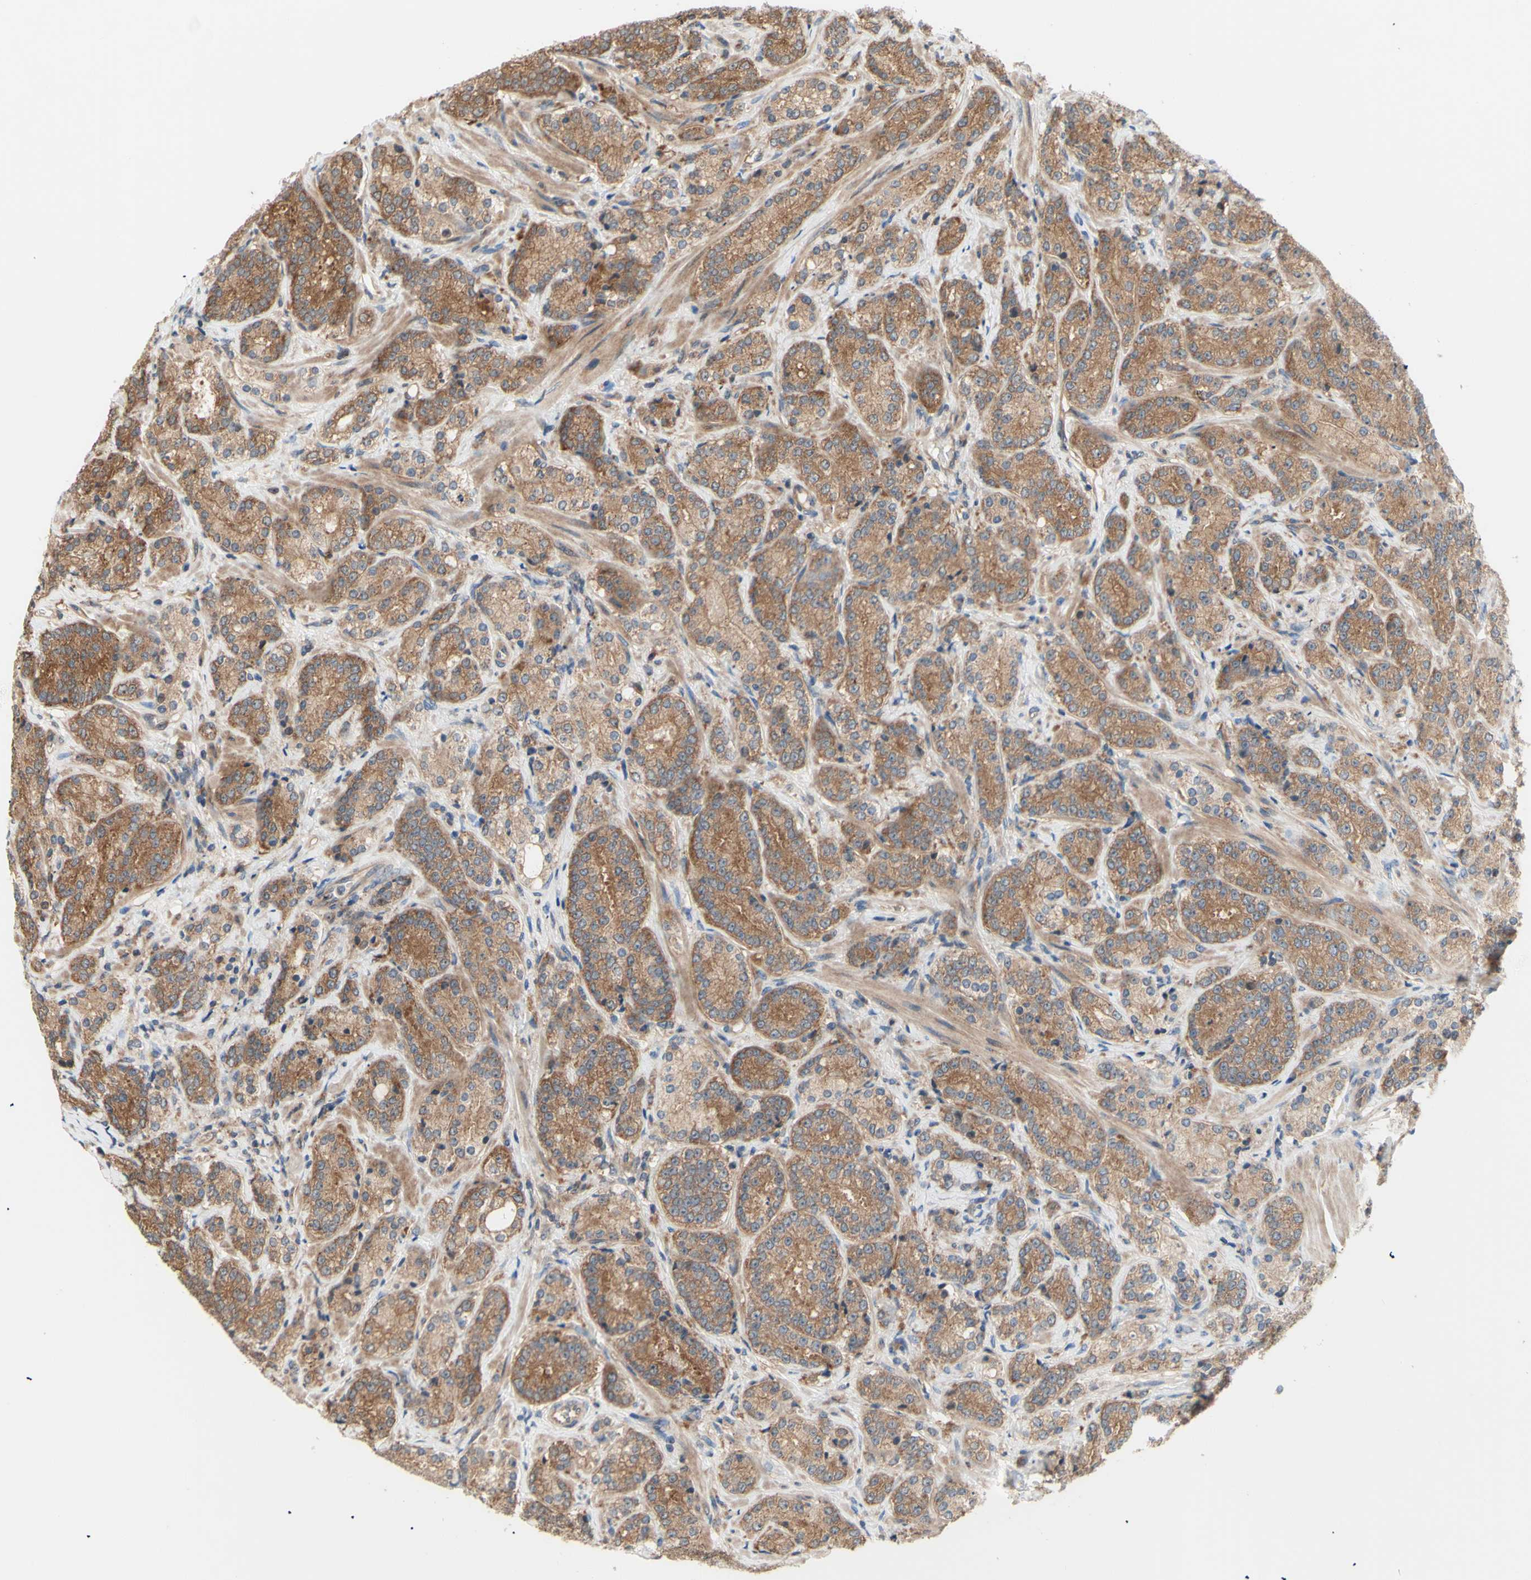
{"staining": {"intensity": "moderate", "quantity": ">75%", "location": "cytoplasmic/membranous"}, "tissue": "prostate cancer", "cell_type": "Tumor cells", "image_type": "cancer", "snomed": [{"axis": "morphology", "description": "Adenocarcinoma, High grade"}, {"axis": "topography", "description": "Prostate"}], "caption": "About >75% of tumor cells in prostate high-grade adenocarcinoma reveal moderate cytoplasmic/membranous protein positivity as visualized by brown immunohistochemical staining.", "gene": "DYNLRB1", "patient": {"sex": "male", "age": 61}}